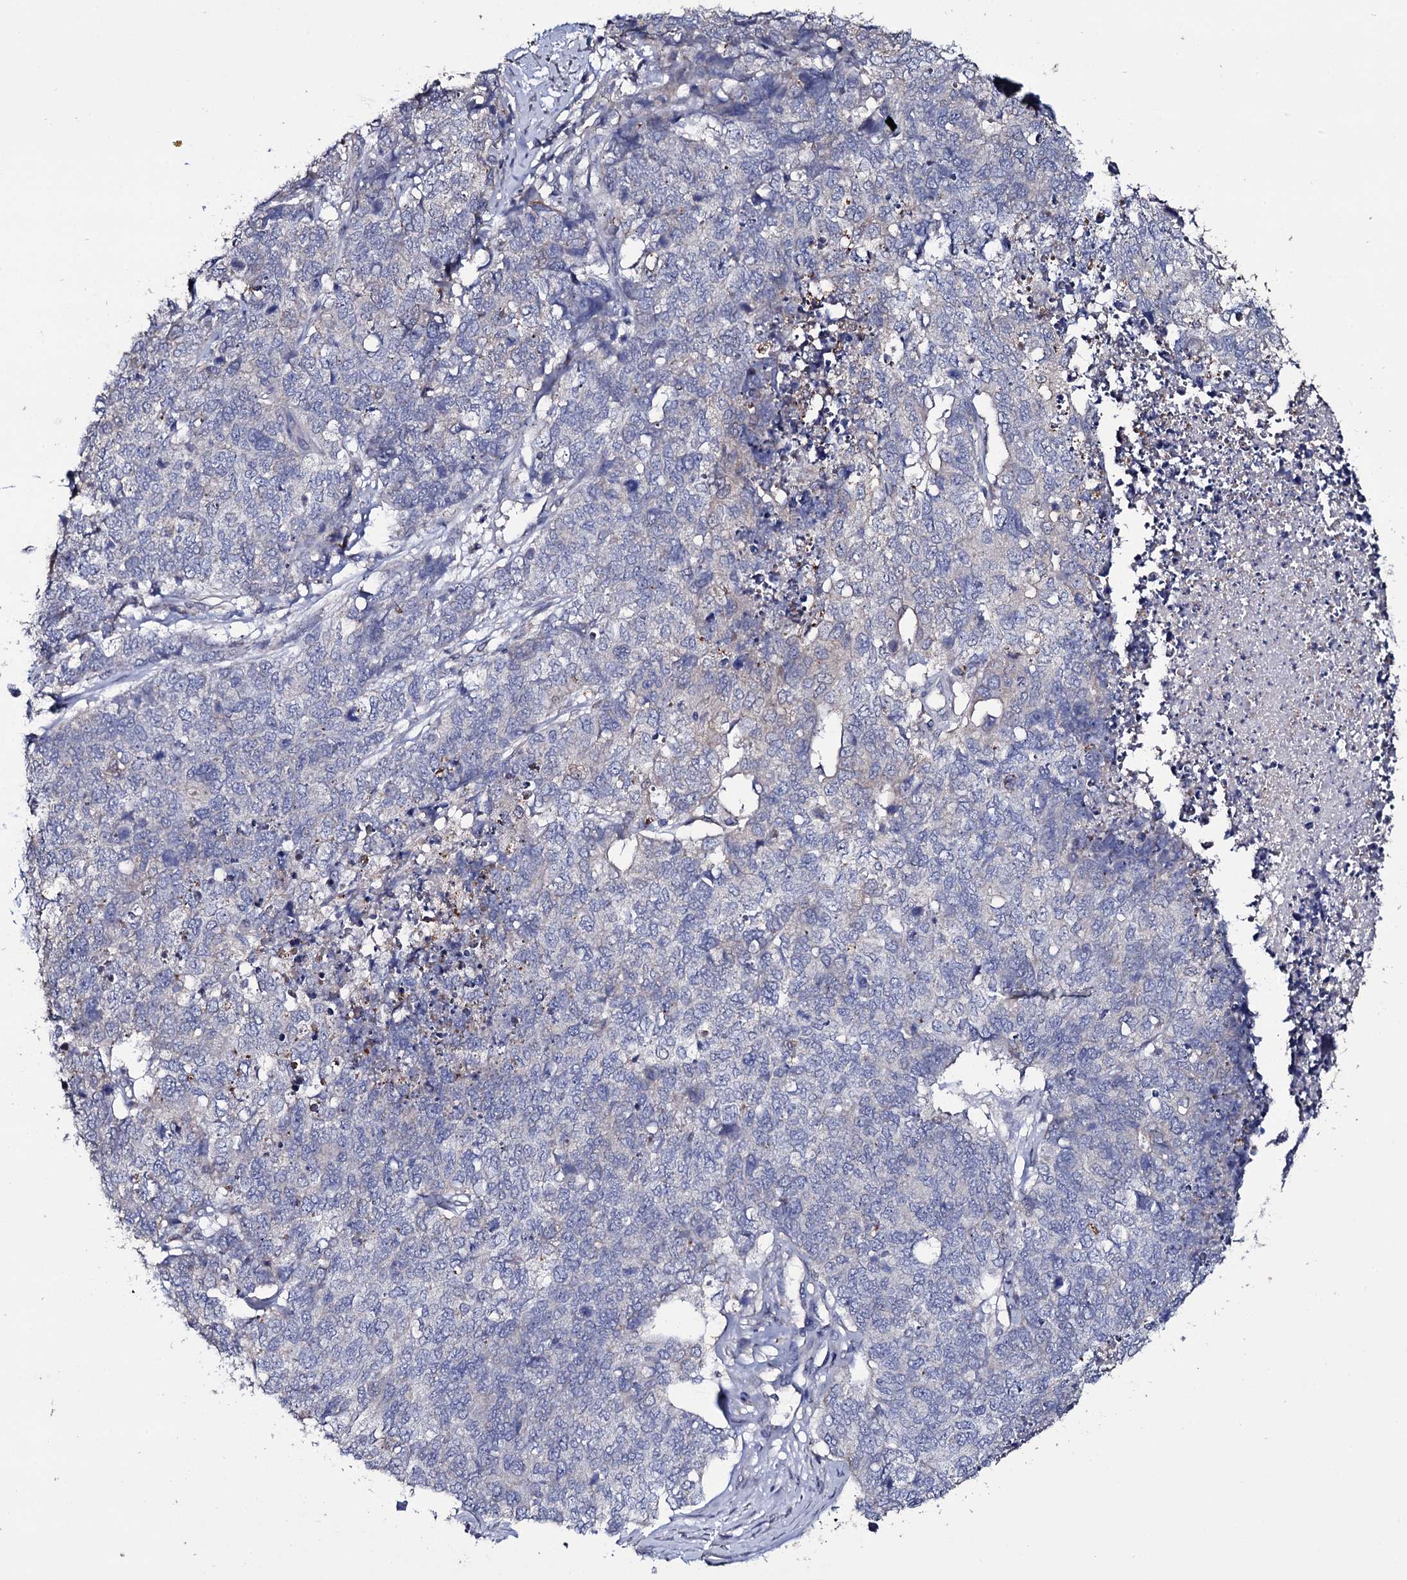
{"staining": {"intensity": "negative", "quantity": "none", "location": "none"}, "tissue": "cervical cancer", "cell_type": "Tumor cells", "image_type": "cancer", "snomed": [{"axis": "morphology", "description": "Squamous cell carcinoma, NOS"}, {"axis": "topography", "description": "Cervix"}], "caption": "The micrograph displays no staining of tumor cells in cervical cancer (squamous cell carcinoma). The staining was performed using DAB (3,3'-diaminobenzidine) to visualize the protein expression in brown, while the nuclei were stained in blue with hematoxylin (Magnification: 20x).", "gene": "CRYL1", "patient": {"sex": "female", "age": 63}}